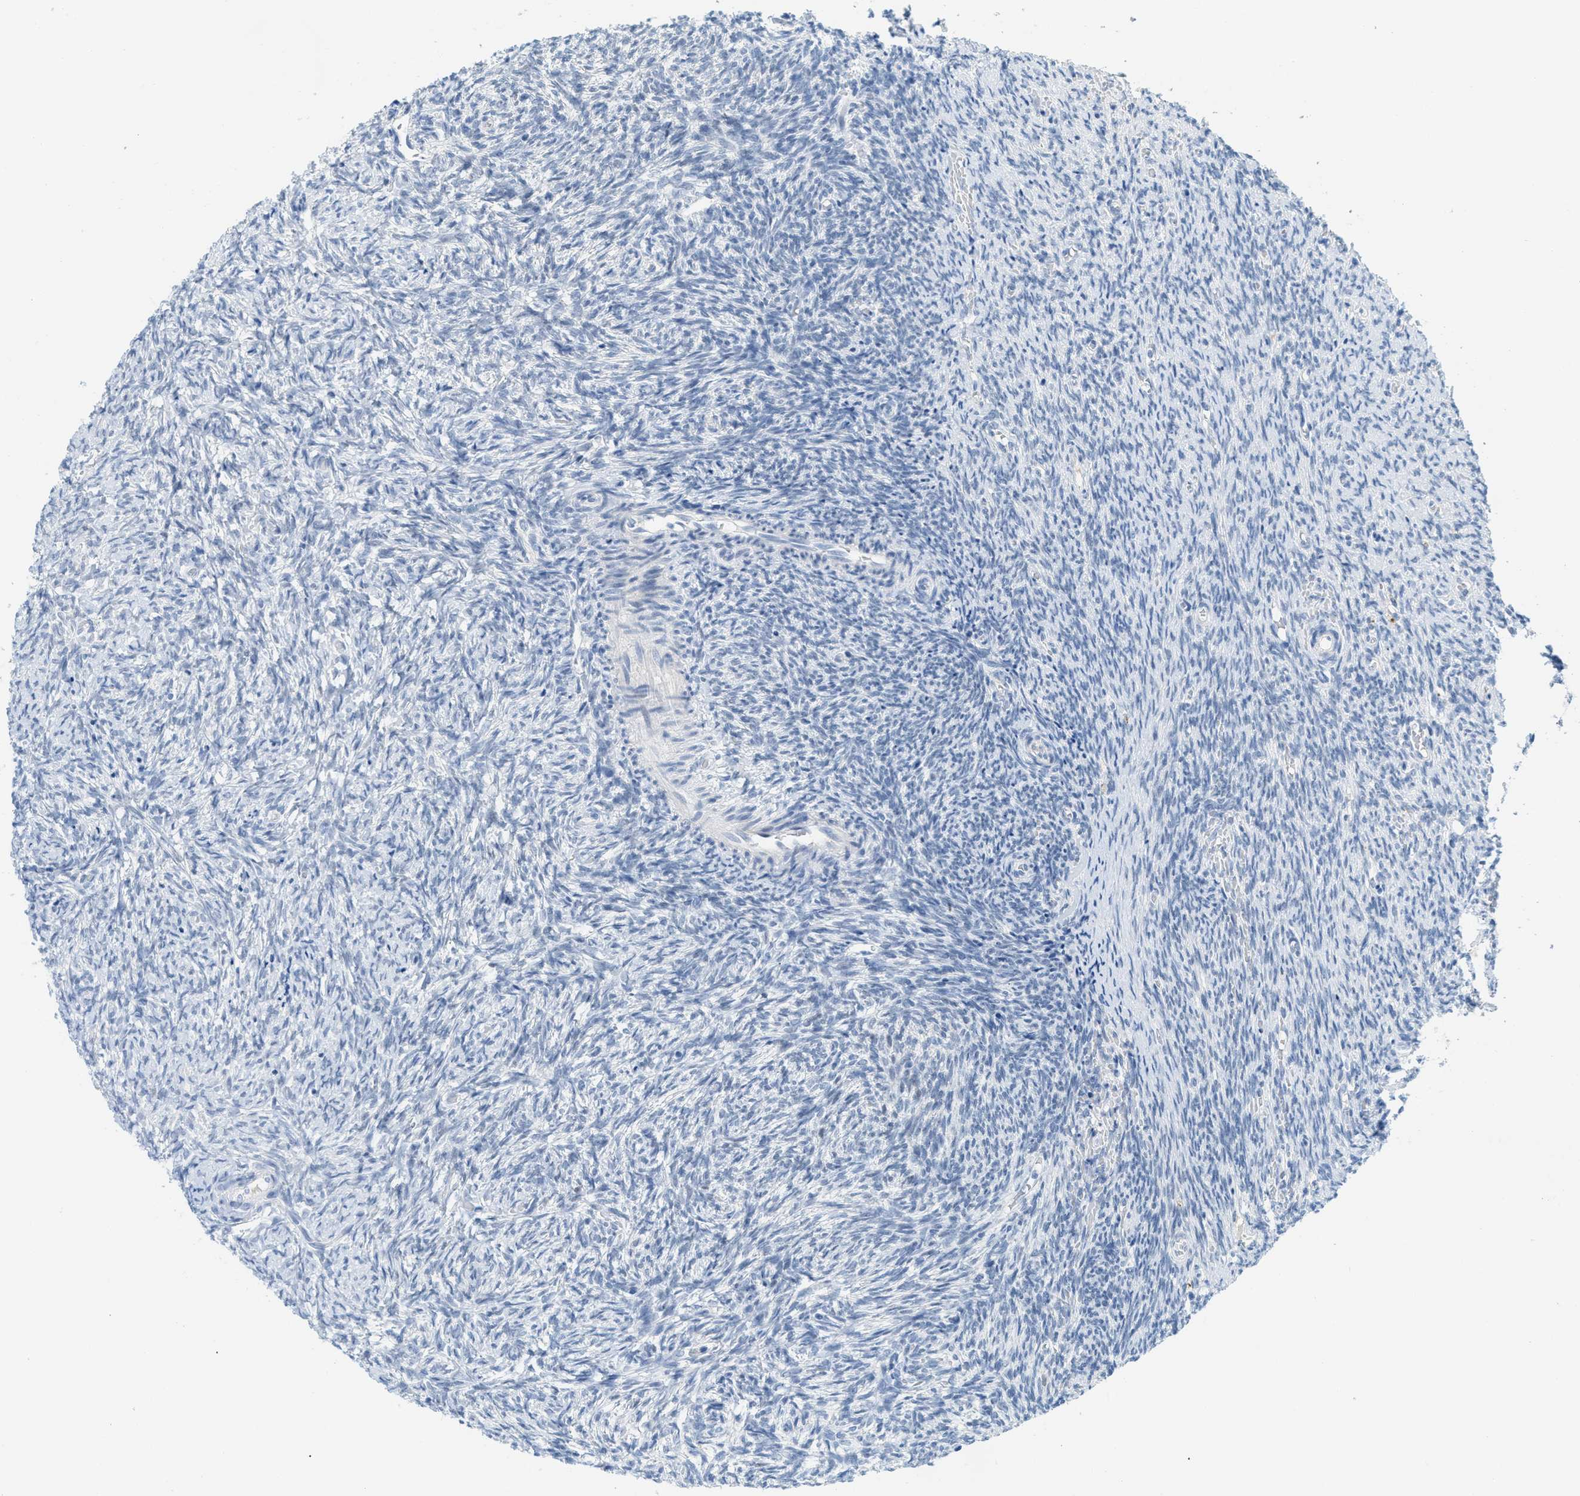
{"staining": {"intensity": "negative", "quantity": "none", "location": "none"}, "tissue": "ovary", "cell_type": "Ovarian stroma cells", "image_type": "normal", "snomed": [{"axis": "morphology", "description": "Normal tissue, NOS"}, {"axis": "topography", "description": "Ovary"}], "caption": "This micrograph is of normal ovary stained with immunohistochemistry (IHC) to label a protein in brown with the nuclei are counter-stained blue. There is no expression in ovarian stroma cells.", "gene": "HSF2", "patient": {"sex": "female", "age": 41}}